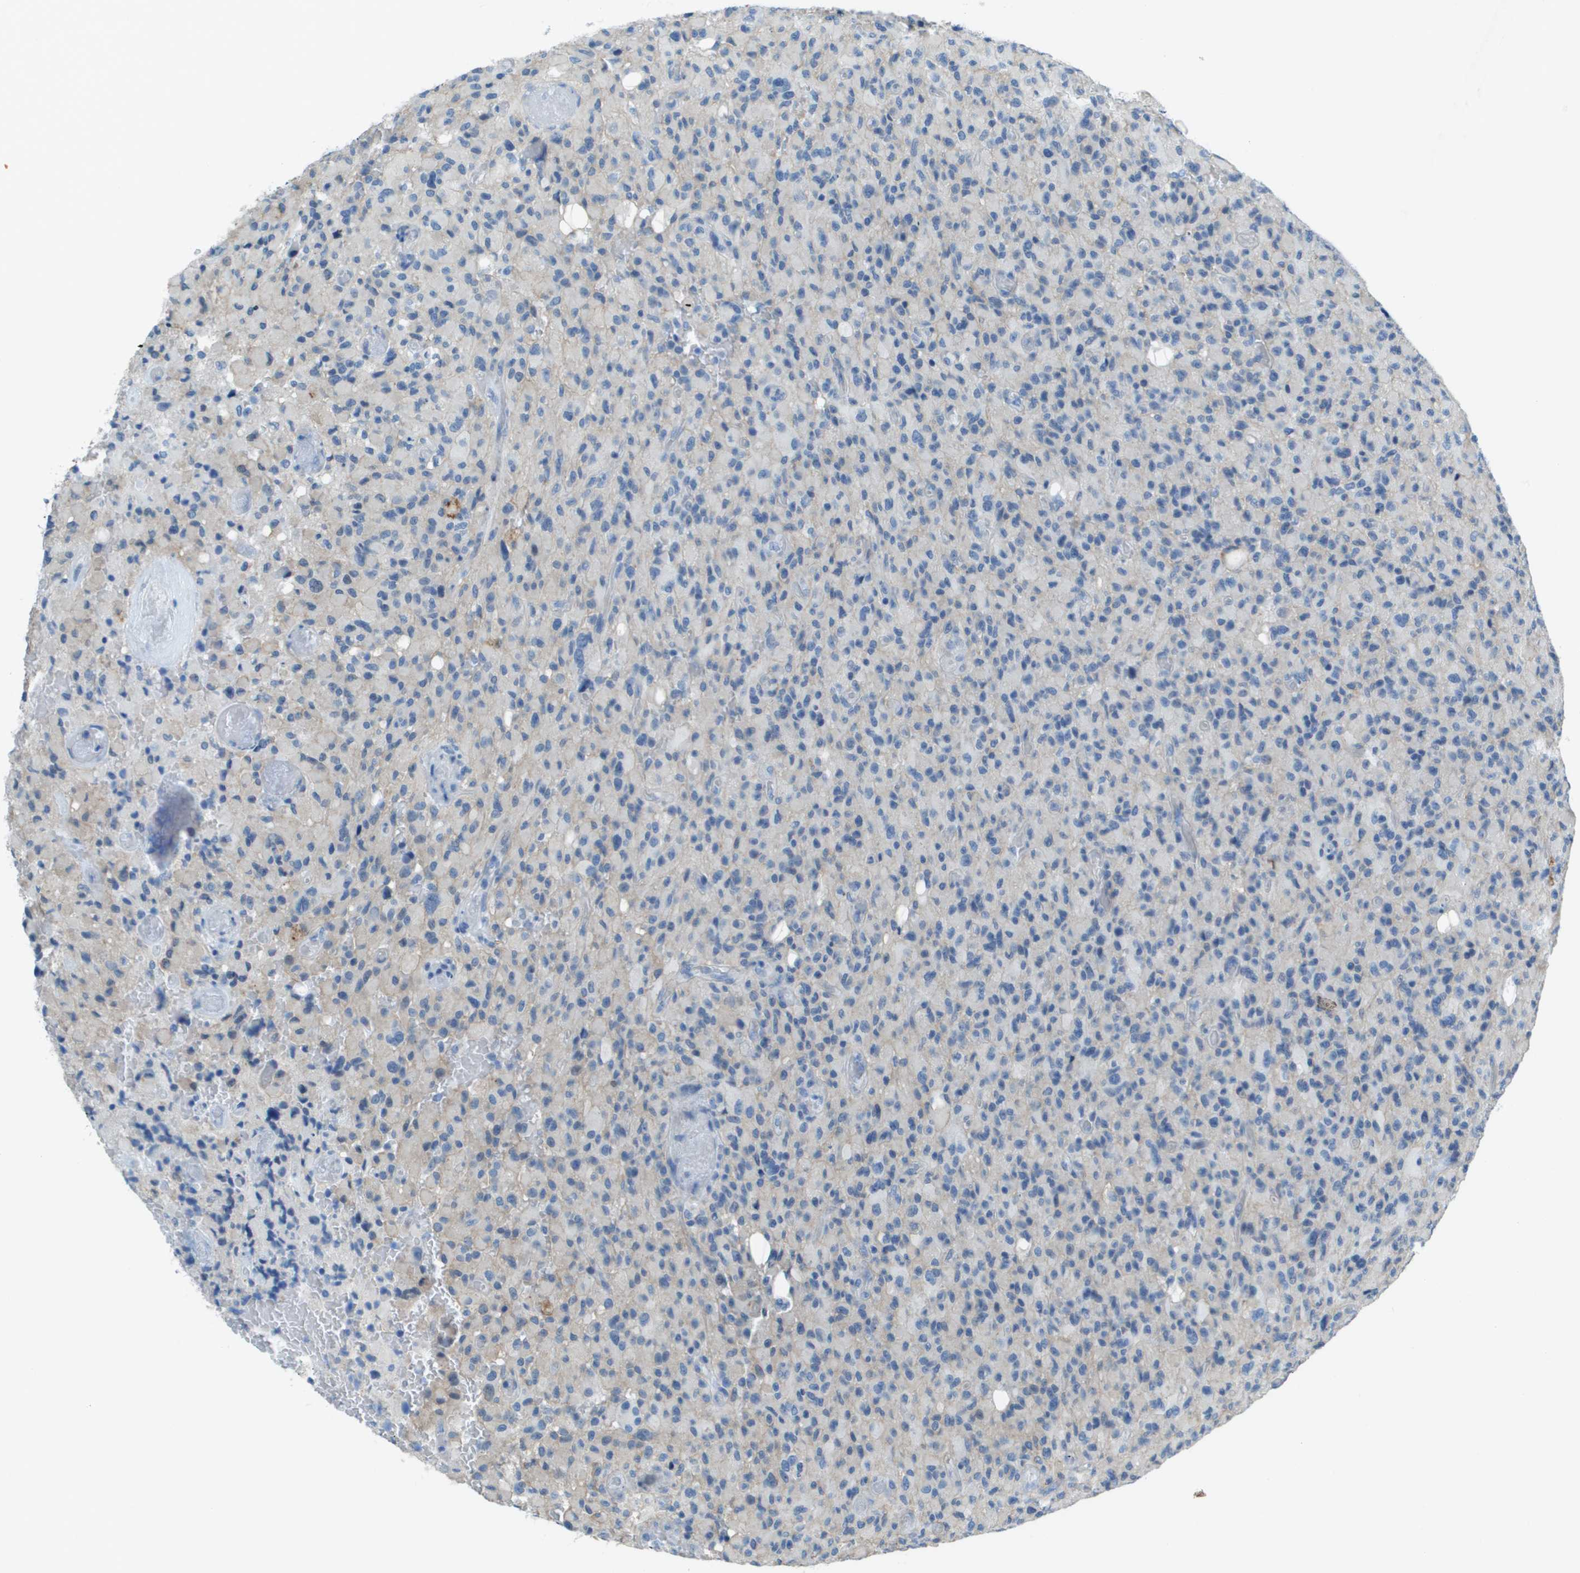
{"staining": {"intensity": "negative", "quantity": "none", "location": "none"}, "tissue": "glioma", "cell_type": "Tumor cells", "image_type": "cancer", "snomed": [{"axis": "morphology", "description": "Glioma, malignant, High grade"}, {"axis": "topography", "description": "Brain"}], "caption": "Immunohistochemical staining of glioma exhibits no significant expression in tumor cells.", "gene": "SDC1", "patient": {"sex": "male", "age": 71}}